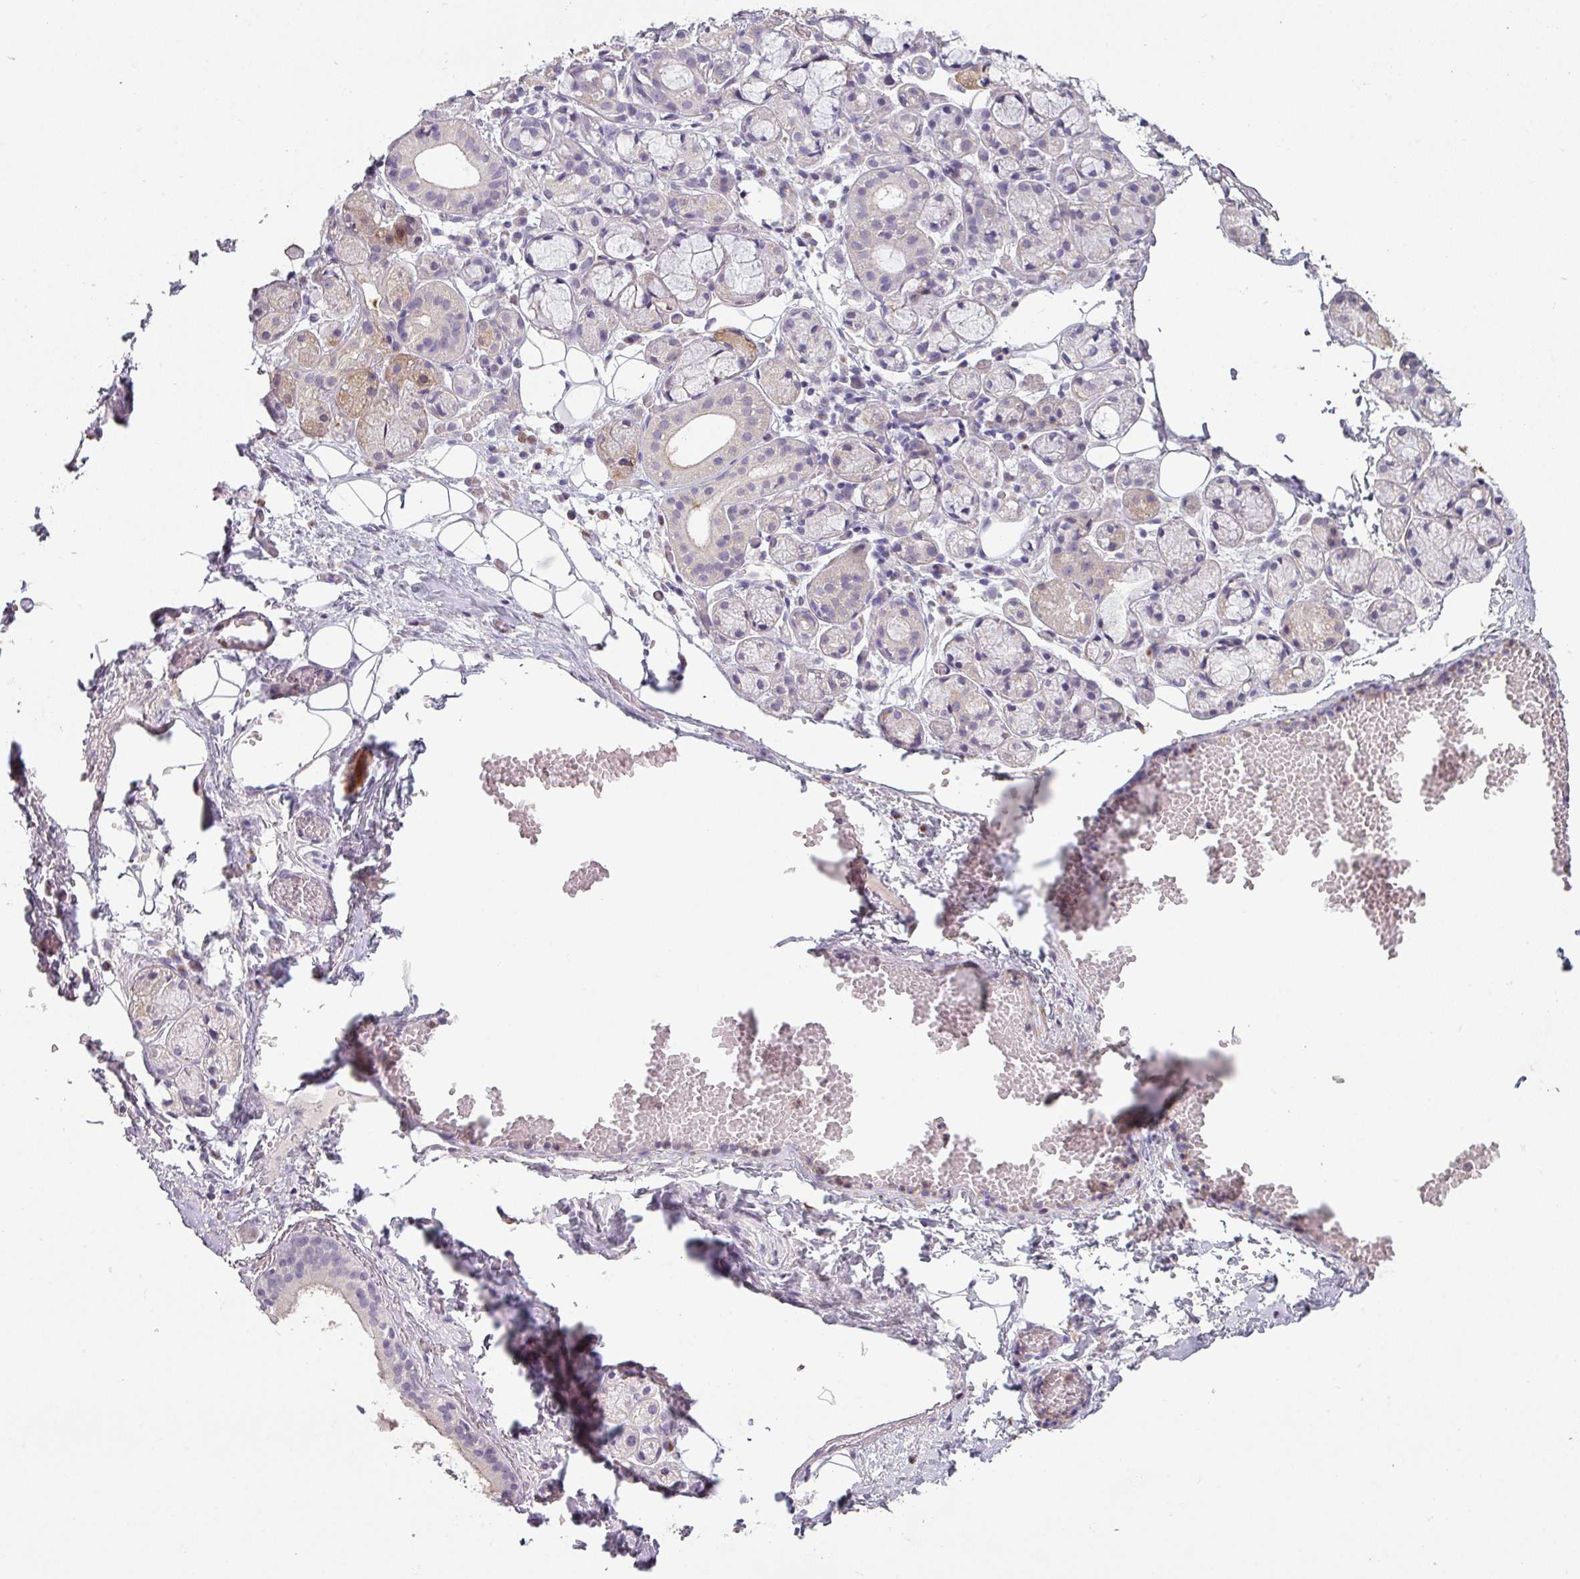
{"staining": {"intensity": "moderate", "quantity": "<25%", "location": "cytoplasmic/membranous"}, "tissue": "salivary gland", "cell_type": "Glandular cells", "image_type": "normal", "snomed": [{"axis": "morphology", "description": "Normal tissue, NOS"}, {"axis": "topography", "description": "Salivary gland"}], "caption": "Immunohistochemistry (IHC) of normal human salivary gland exhibits low levels of moderate cytoplasmic/membranous expression in approximately <25% of glandular cells. Using DAB (3,3'-diaminobenzidine) (brown) and hematoxylin (blue) stains, captured at high magnification using brightfield microscopy.", "gene": "MAGEC3", "patient": {"sex": "male", "age": 82}}